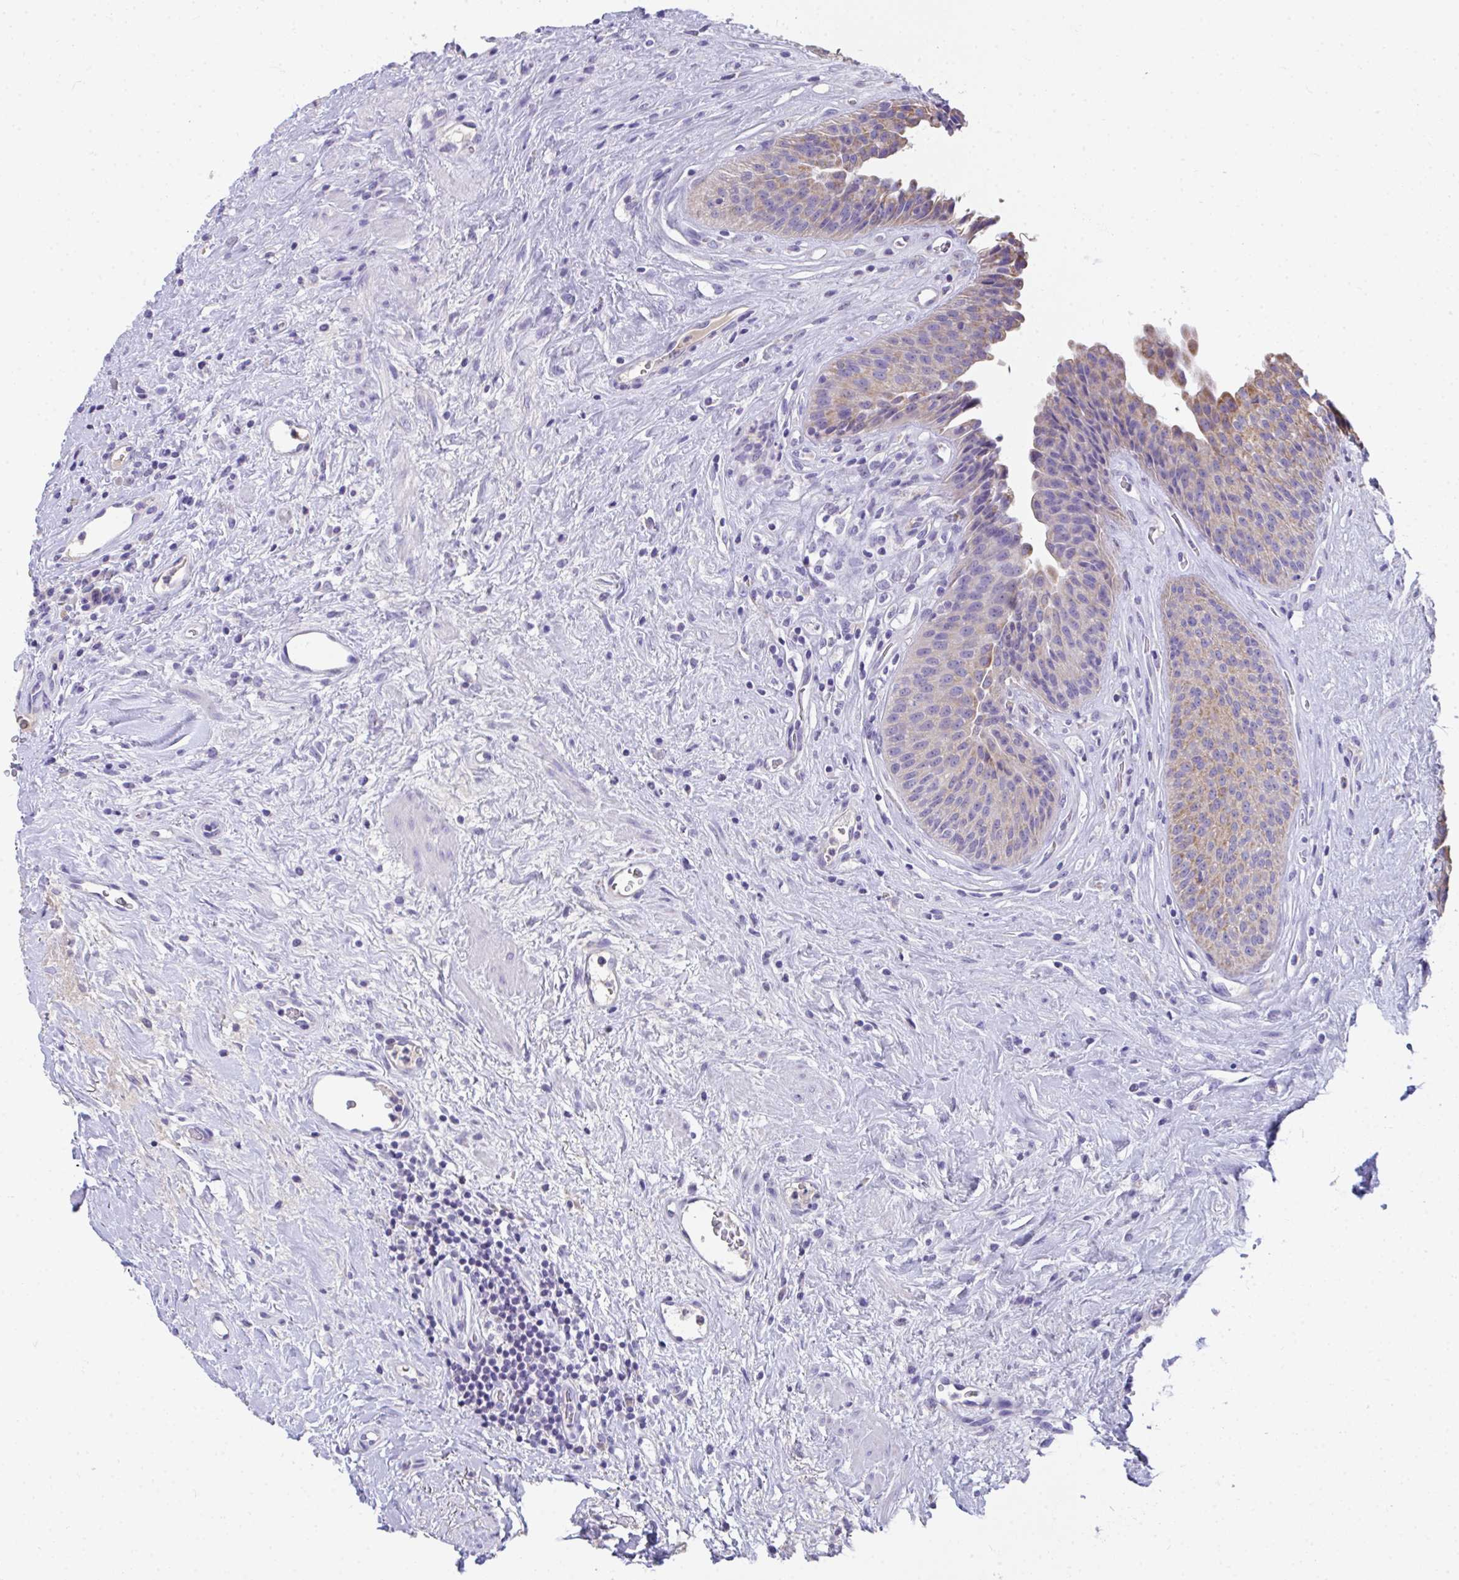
{"staining": {"intensity": "moderate", "quantity": "25%-75%", "location": "cytoplasmic/membranous"}, "tissue": "urinary bladder", "cell_type": "Urothelial cells", "image_type": "normal", "snomed": [{"axis": "morphology", "description": "Normal tissue, NOS"}, {"axis": "topography", "description": "Urinary bladder"}], "caption": "Moderate cytoplasmic/membranous staining for a protein is appreciated in approximately 25%-75% of urothelial cells of normal urinary bladder using immunohistochemistry (IHC).", "gene": "COA5", "patient": {"sex": "female", "age": 56}}